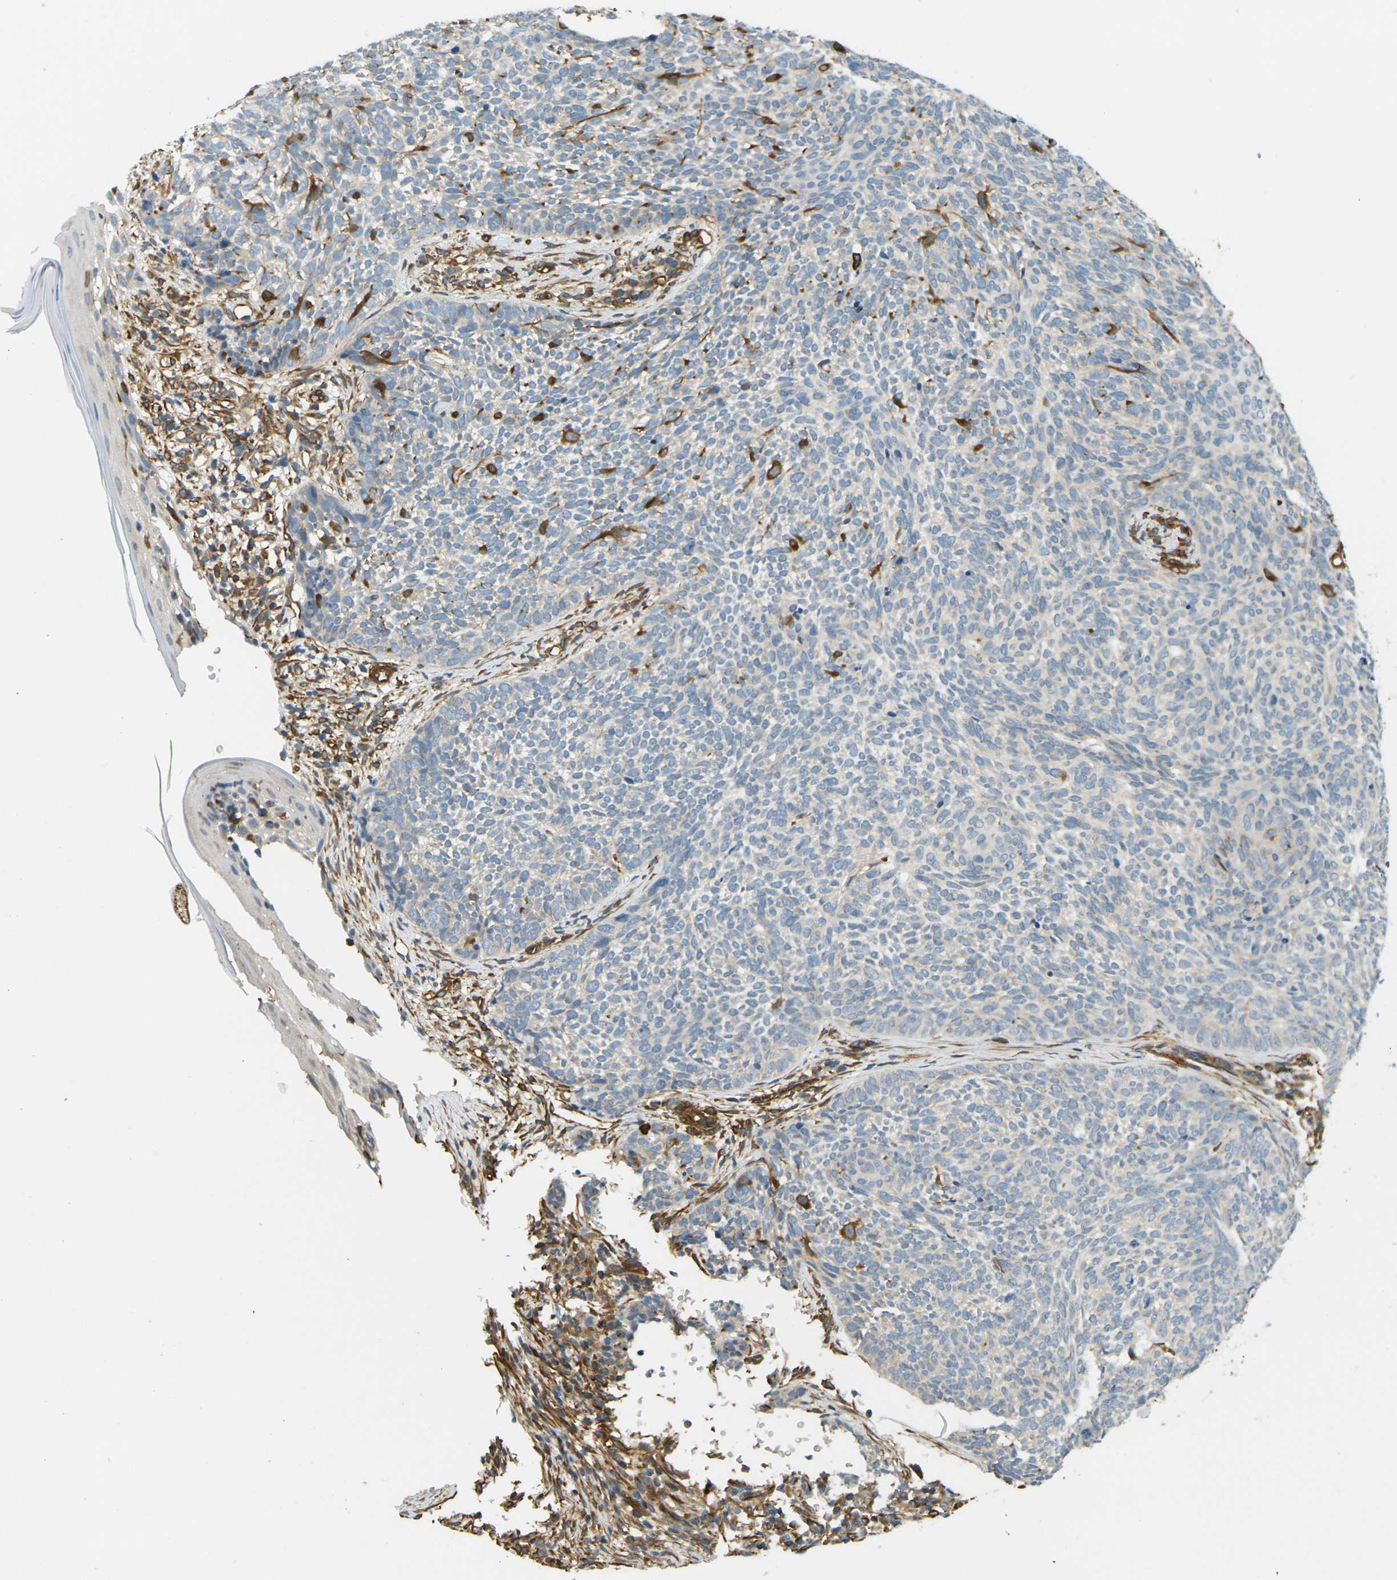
{"staining": {"intensity": "moderate", "quantity": "<25%", "location": "cytoplasmic/membranous"}, "tissue": "skin cancer", "cell_type": "Tumor cells", "image_type": "cancer", "snomed": [{"axis": "morphology", "description": "Basal cell carcinoma"}, {"axis": "topography", "description": "Skin"}], "caption": "Brown immunohistochemical staining in skin cancer (basal cell carcinoma) demonstrates moderate cytoplasmic/membranous expression in about <25% of tumor cells.", "gene": "CYTH3", "patient": {"sex": "female", "age": 84}}